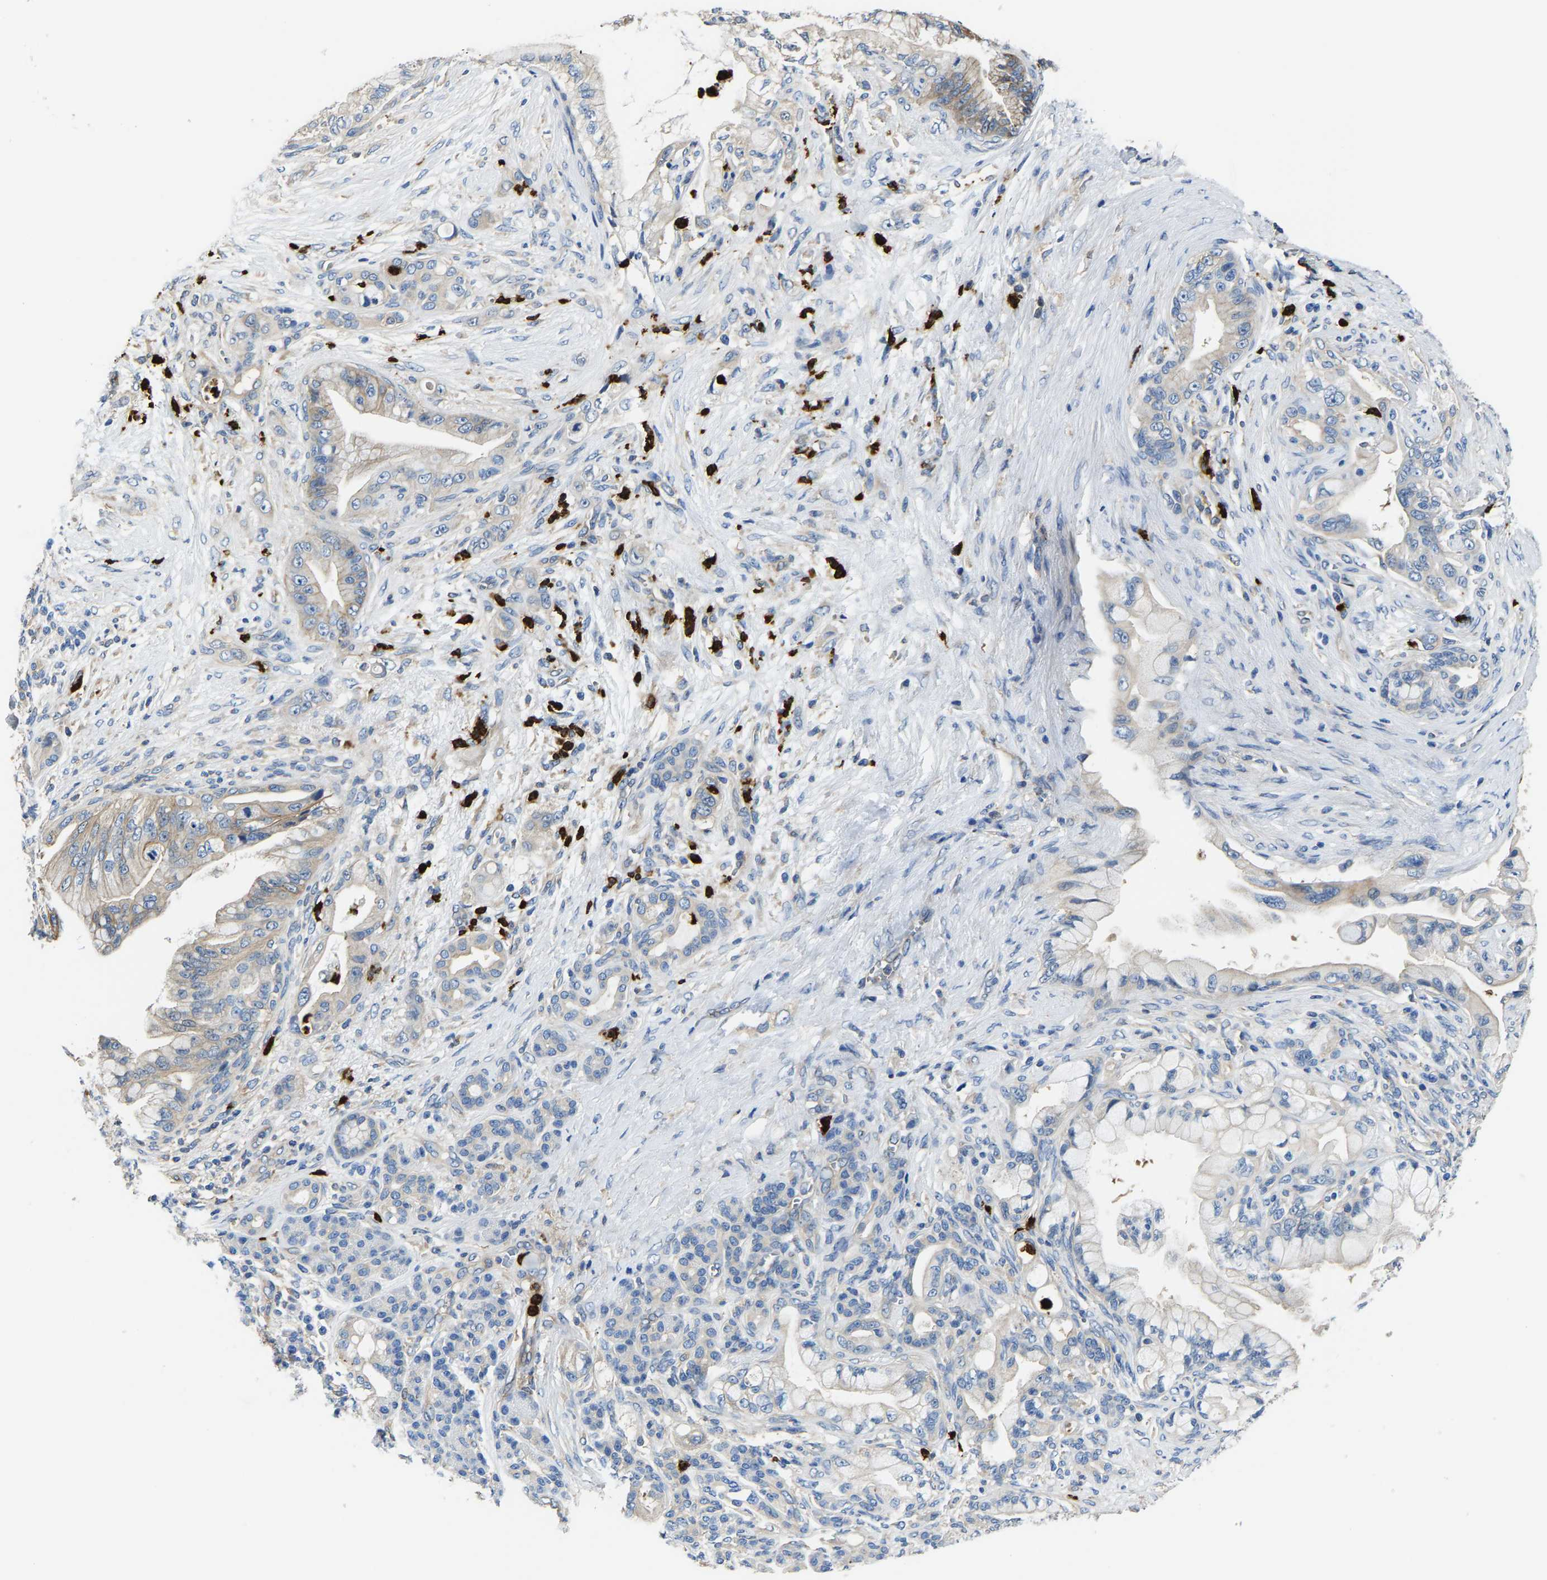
{"staining": {"intensity": "weak", "quantity": "<25%", "location": "cytoplasmic/membranous"}, "tissue": "pancreatic cancer", "cell_type": "Tumor cells", "image_type": "cancer", "snomed": [{"axis": "morphology", "description": "Adenocarcinoma, NOS"}, {"axis": "topography", "description": "Pancreas"}], "caption": "Immunohistochemical staining of adenocarcinoma (pancreatic) displays no significant positivity in tumor cells.", "gene": "TRAF6", "patient": {"sex": "male", "age": 59}}